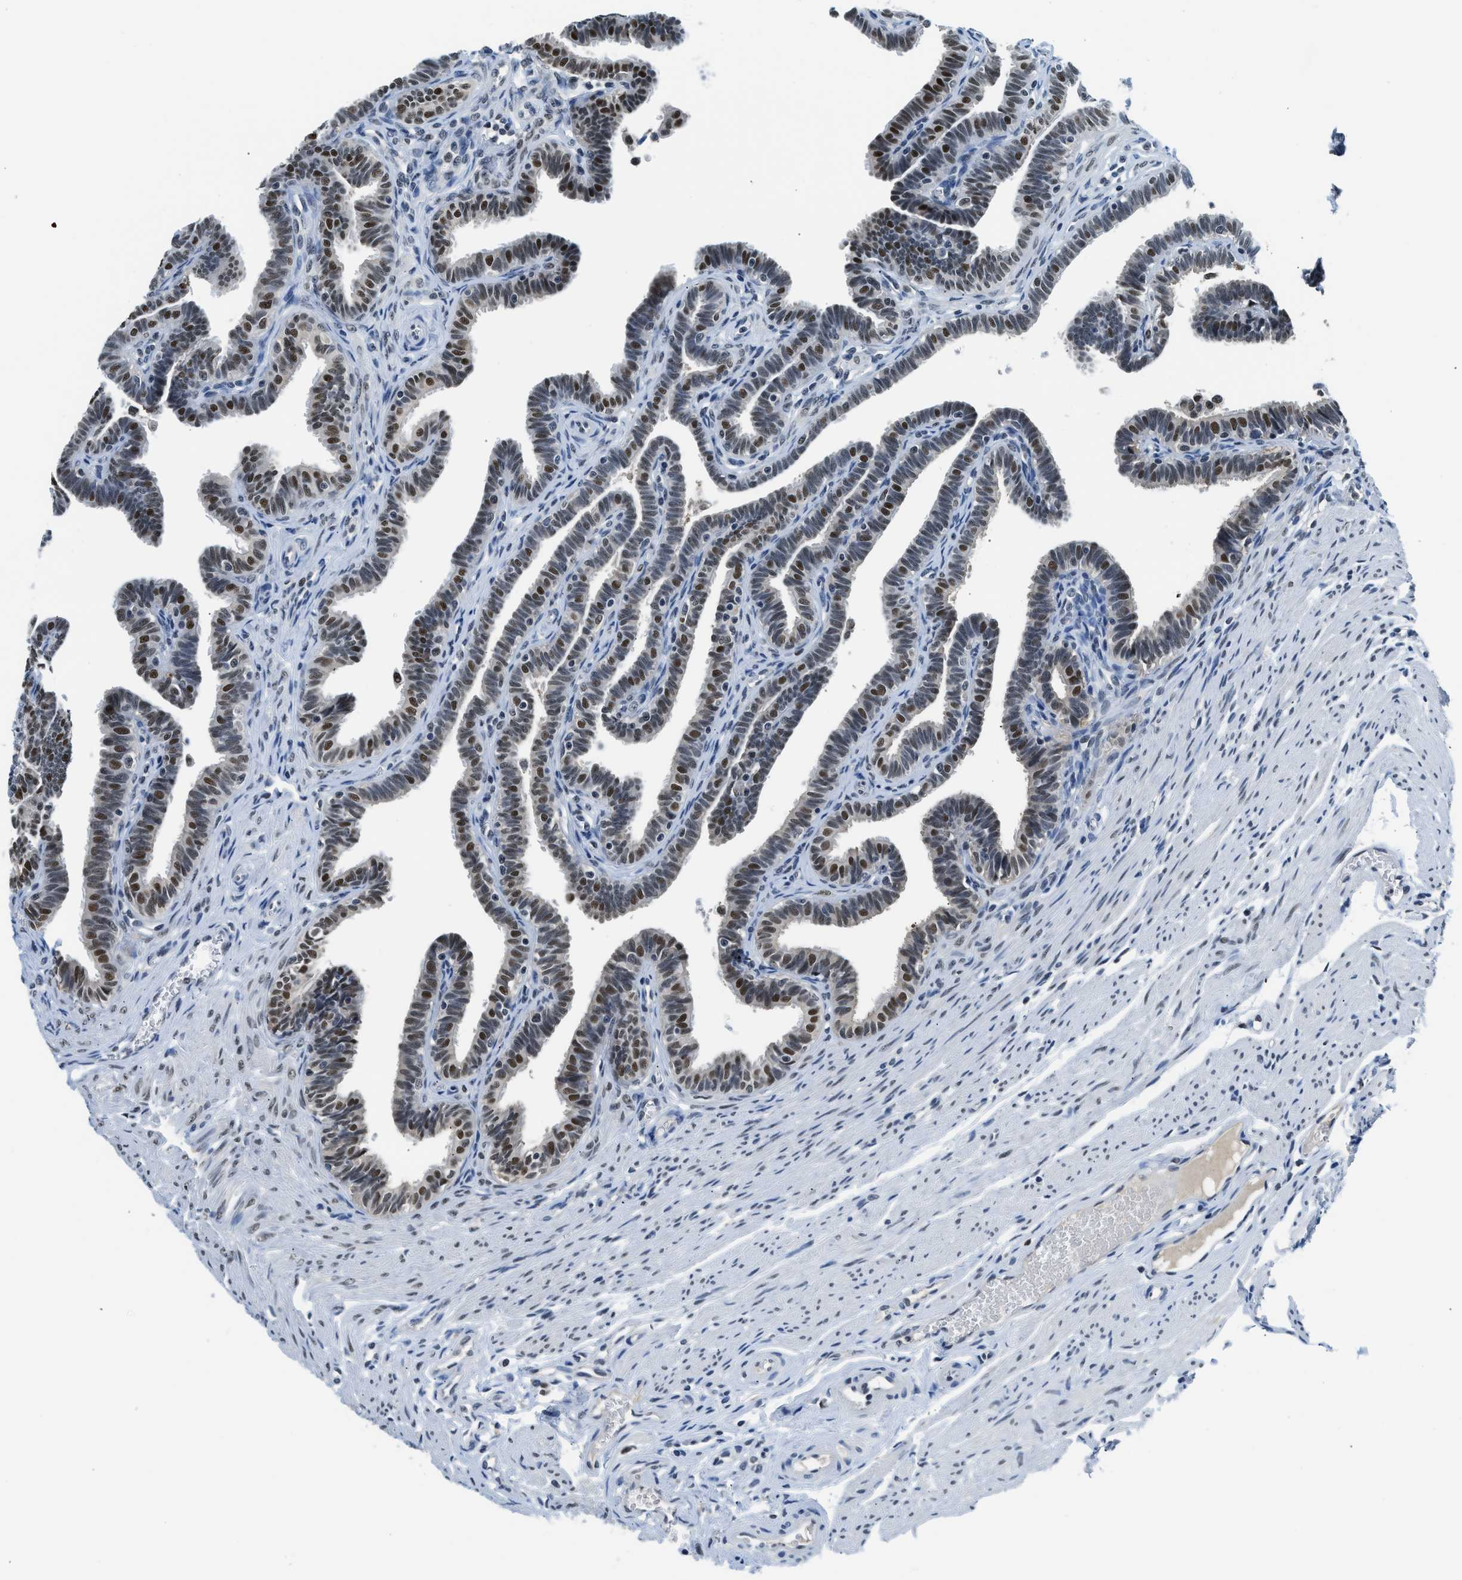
{"staining": {"intensity": "strong", "quantity": "25%-75%", "location": "nuclear"}, "tissue": "fallopian tube", "cell_type": "Glandular cells", "image_type": "normal", "snomed": [{"axis": "morphology", "description": "Normal tissue, NOS"}, {"axis": "topography", "description": "Fallopian tube"}, {"axis": "topography", "description": "Ovary"}], "caption": "Immunohistochemical staining of unremarkable fallopian tube reveals strong nuclear protein positivity in about 25%-75% of glandular cells. (IHC, brightfield microscopy, high magnification).", "gene": "ALX1", "patient": {"sex": "female", "age": 23}}